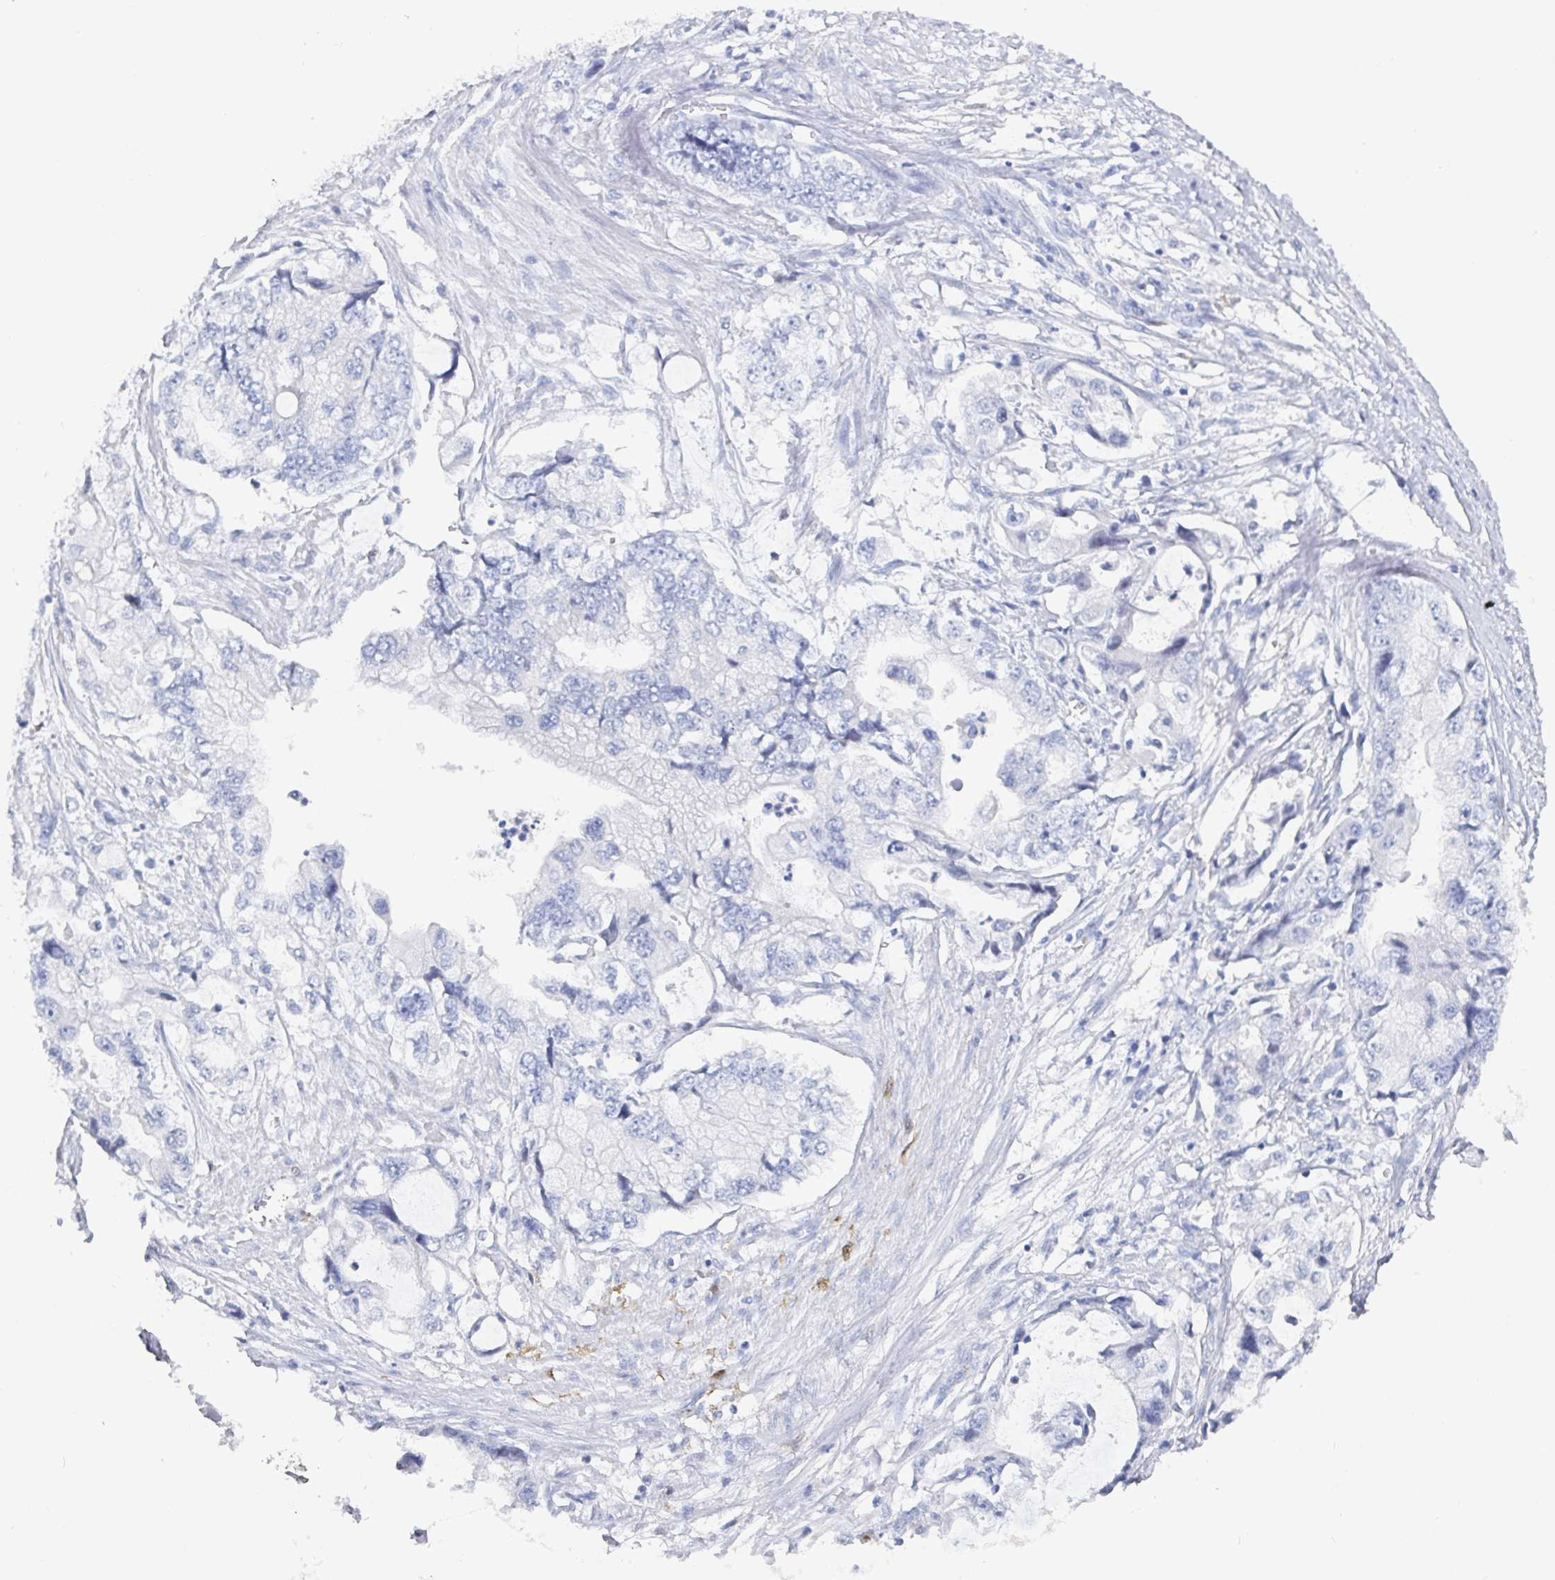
{"staining": {"intensity": "negative", "quantity": "none", "location": "none"}, "tissue": "stomach cancer", "cell_type": "Tumor cells", "image_type": "cancer", "snomed": [{"axis": "morphology", "description": "Adenocarcinoma, NOS"}, {"axis": "topography", "description": "Pancreas"}, {"axis": "topography", "description": "Stomach, upper"}, {"axis": "topography", "description": "Stomach"}], "caption": "High power microscopy photomicrograph of an IHC micrograph of stomach cancer, revealing no significant staining in tumor cells.", "gene": "OR2A4", "patient": {"sex": "male", "age": 77}}